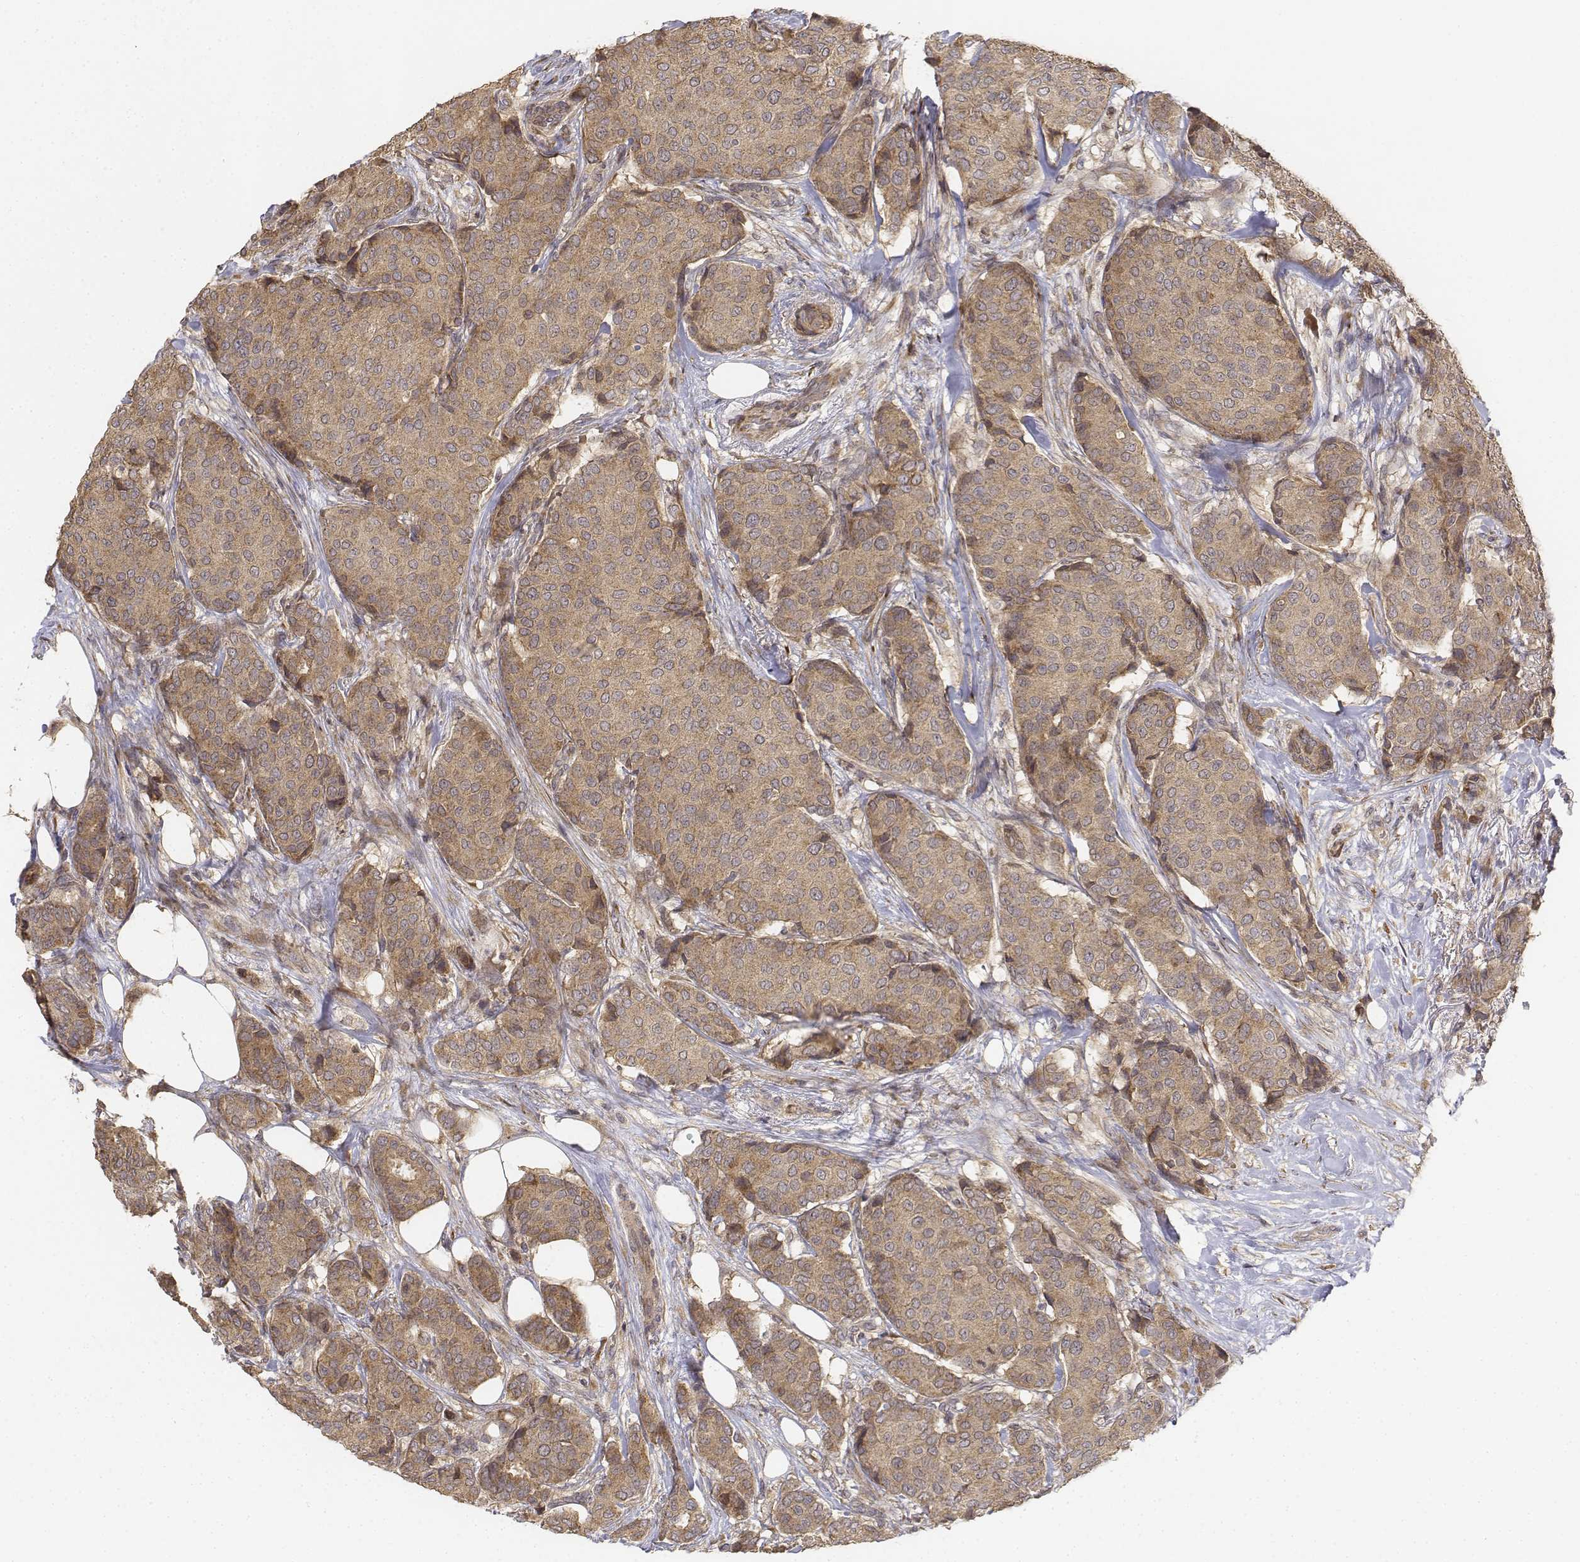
{"staining": {"intensity": "weak", "quantity": ">75%", "location": "cytoplasmic/membranous"}, "tissue": "breast cancer", "cell_type": "Tumor cells", "image_type": "cancer", "snomed": [{"axis": "morphology", "description": "Duct carcinoma"}, {"axis": "topography", "description": "Breast"}], "caption": "A brown stain labels weak cytoplasmic/membranous expression of a protein in breast cancer tumor cells.", "gene": "FBXO21", "patient": {"sex": "female", "age": 75}}